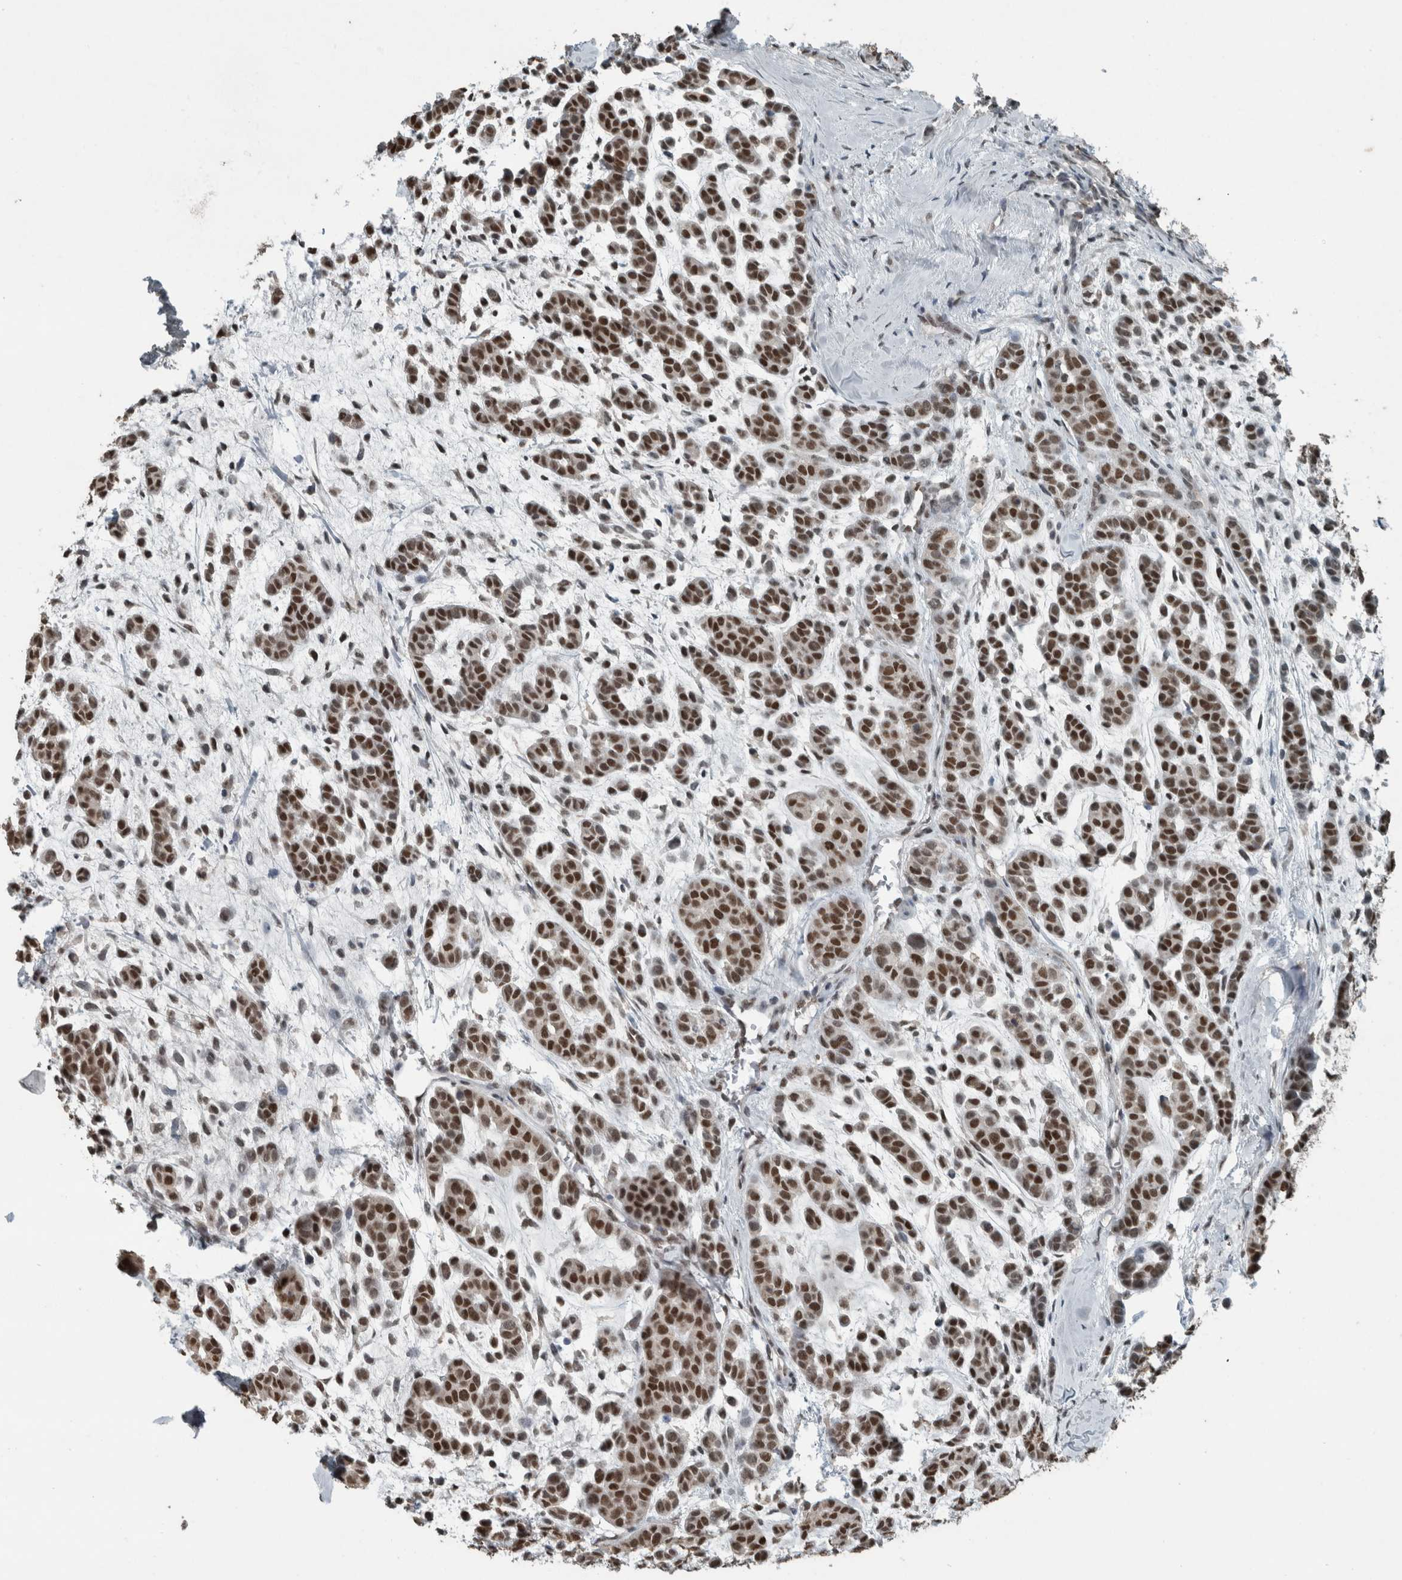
{"staining": {"intensity": "strong", "quantity": ">75%", "location": "nuclear"}, "tissue": "head and neck cancer", "cell_type": "Tumor cells", "image_type": "cancer", "snomed": [{"axis": "morphology", "description": "Adenocarcinoma, NOS"}, {"axis": "morphology", "description": "Adenoma, NOS"}, {"axis": "topography", "description": "Head-Neck"}], "caption": "Brown immunohistochemical staining in head and neck adenocarcinoma exhibits strong nuclear staining in about >75% of tumor cells. The staining was performed using DAB (3,3'-diaminobenzidine), with brown indicating positive protein expression. Nuclei are stained blue with hematoxylin.", "gene": "ZNF24", "patient": {"sex": "female", "age": 55}}